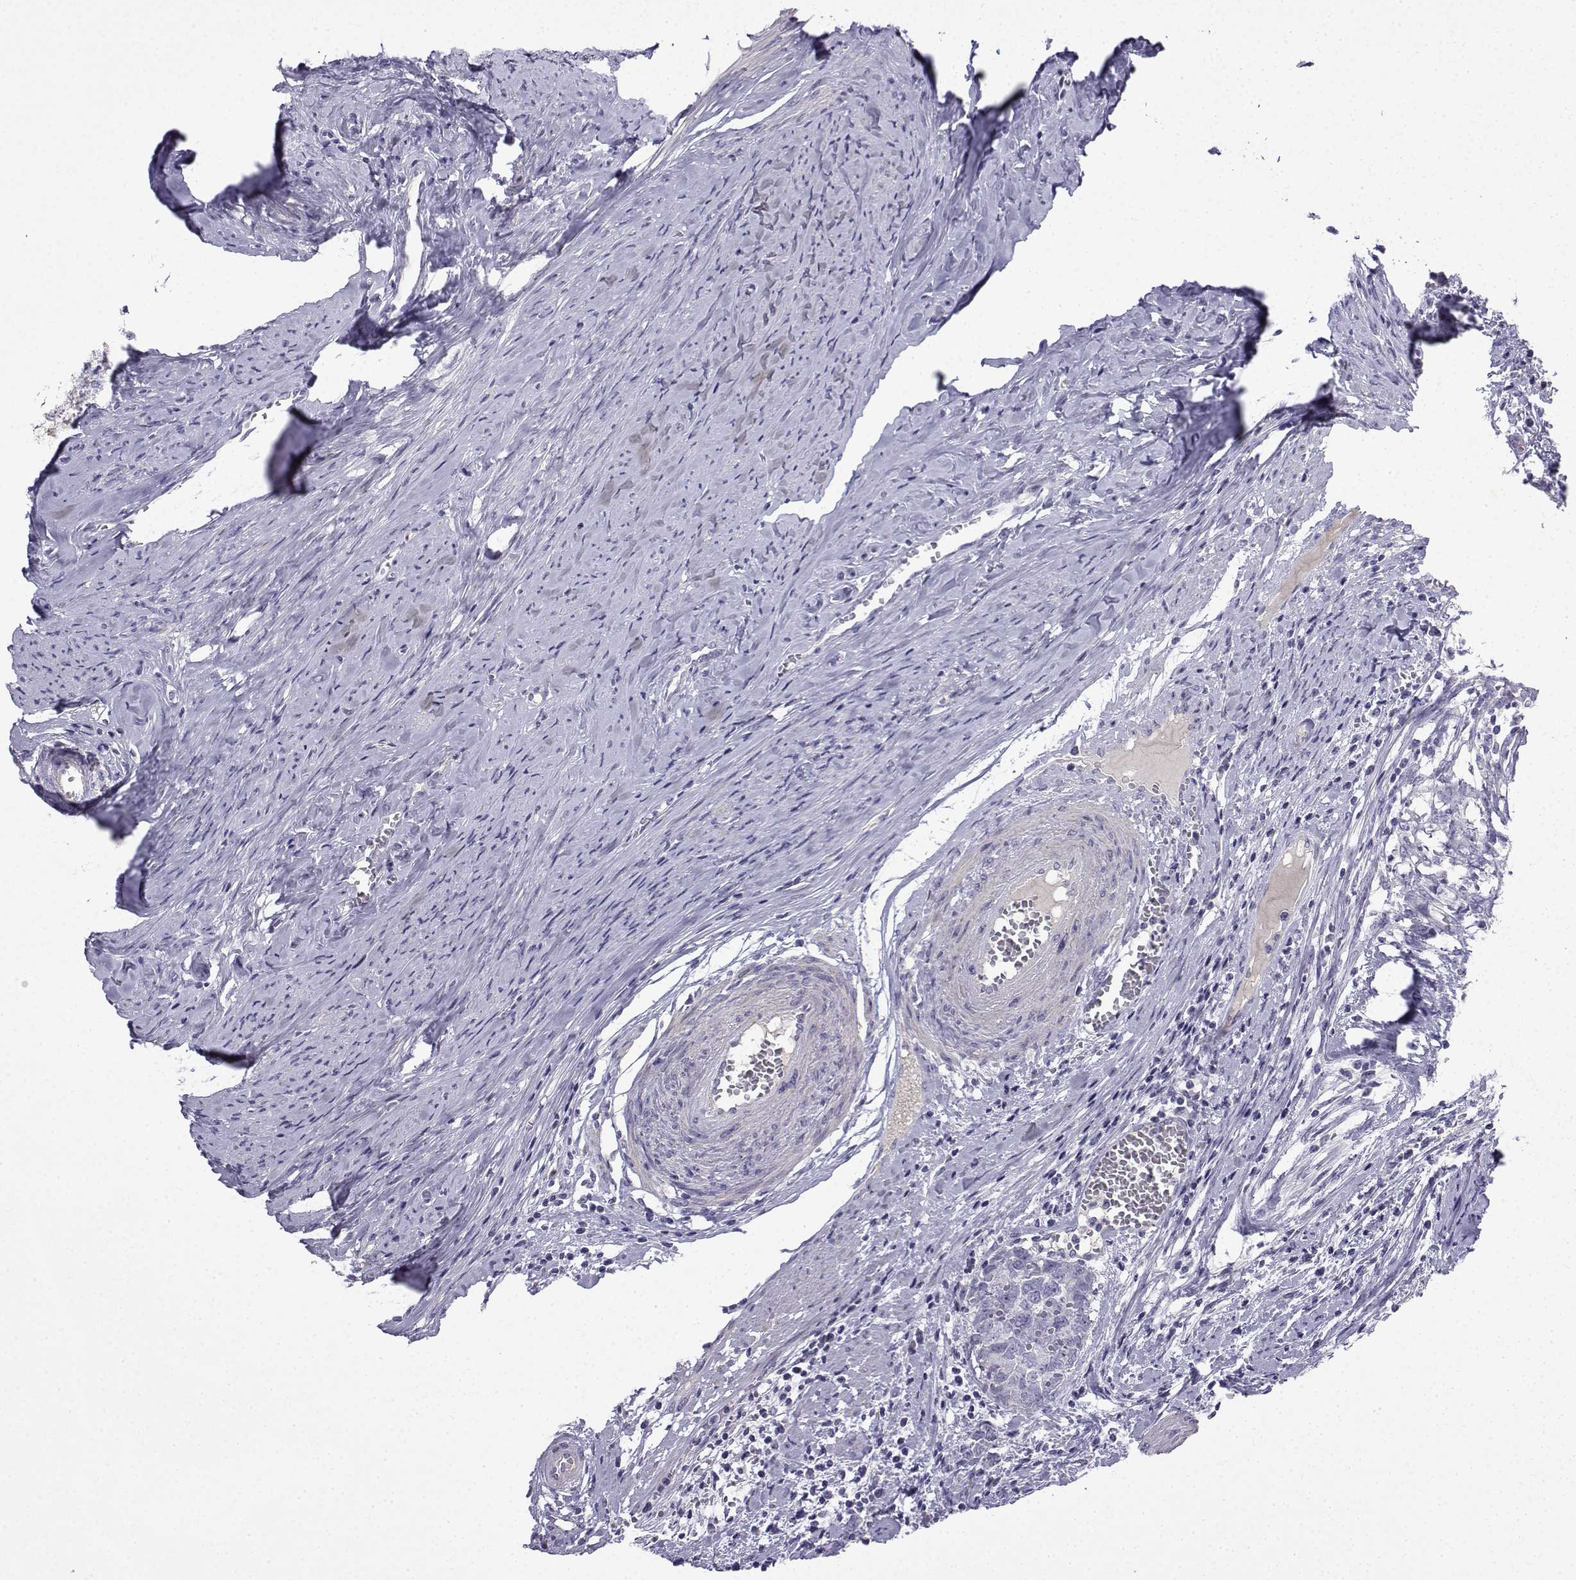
{"staining": {"intensity": "negative", "quantity": "none", "location": "none"}, "tissue": "cervical cancer", "cell_type": "Tumor cells", "image_type": "cancer", "snomed": [{"axis": "morphology", "description": "Squamous cell carcinoma, NOS"}, {"axis": "topography", "description": "Cervix"}], "caption": "Cervical cancer (squamous cell carcinoma) was stained to show a protein in brown. There is no significant positivity in tumor cells. The staining was performed using DAB to visualize the protein expression in brown, while the nuclei were stained in blue with hematoxylin (Magnification: 20x).", "gene": "SPACA7", "patient": {"sex": "female", "age": 63}}